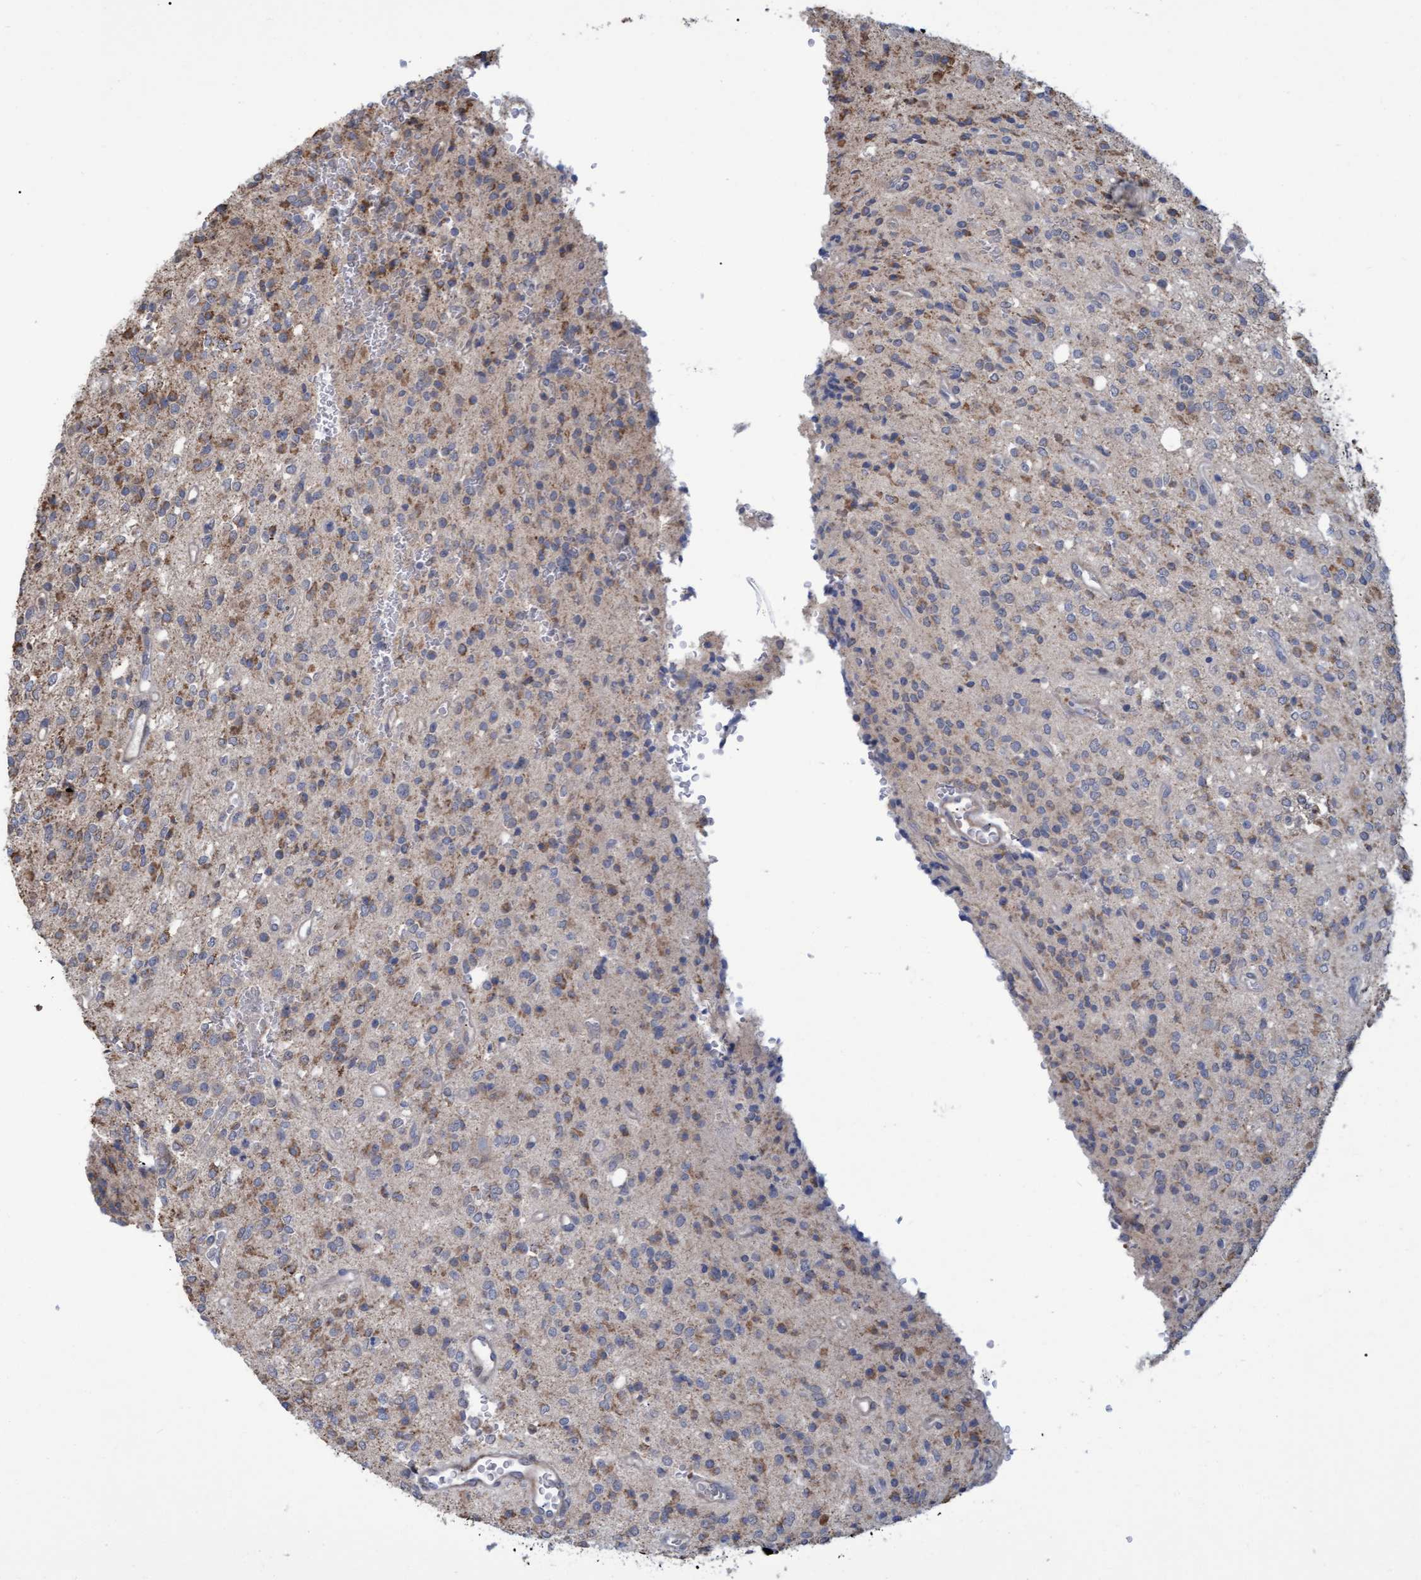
{"staining": {"intensity": "weak", "quantity": "25%-75%", "location": "cytoplasmic/membranous"}, "tissue": "glioma", "cell_type": "Tumor cells", "image_type": "cancer", "snomed": [{"axis": "morphology", "description": "Glioma, malignant, High grade"}, {"axis": "topography", "description": "Brain"}], "caption": "This is an image of immunohistochemistry staining of malignant high-grade glioma, which shows weak staining in the cytoplasmic/membranous of tumor cells.", "gene": "NAA15", "patient": {"sex": "male", "age": 34}}